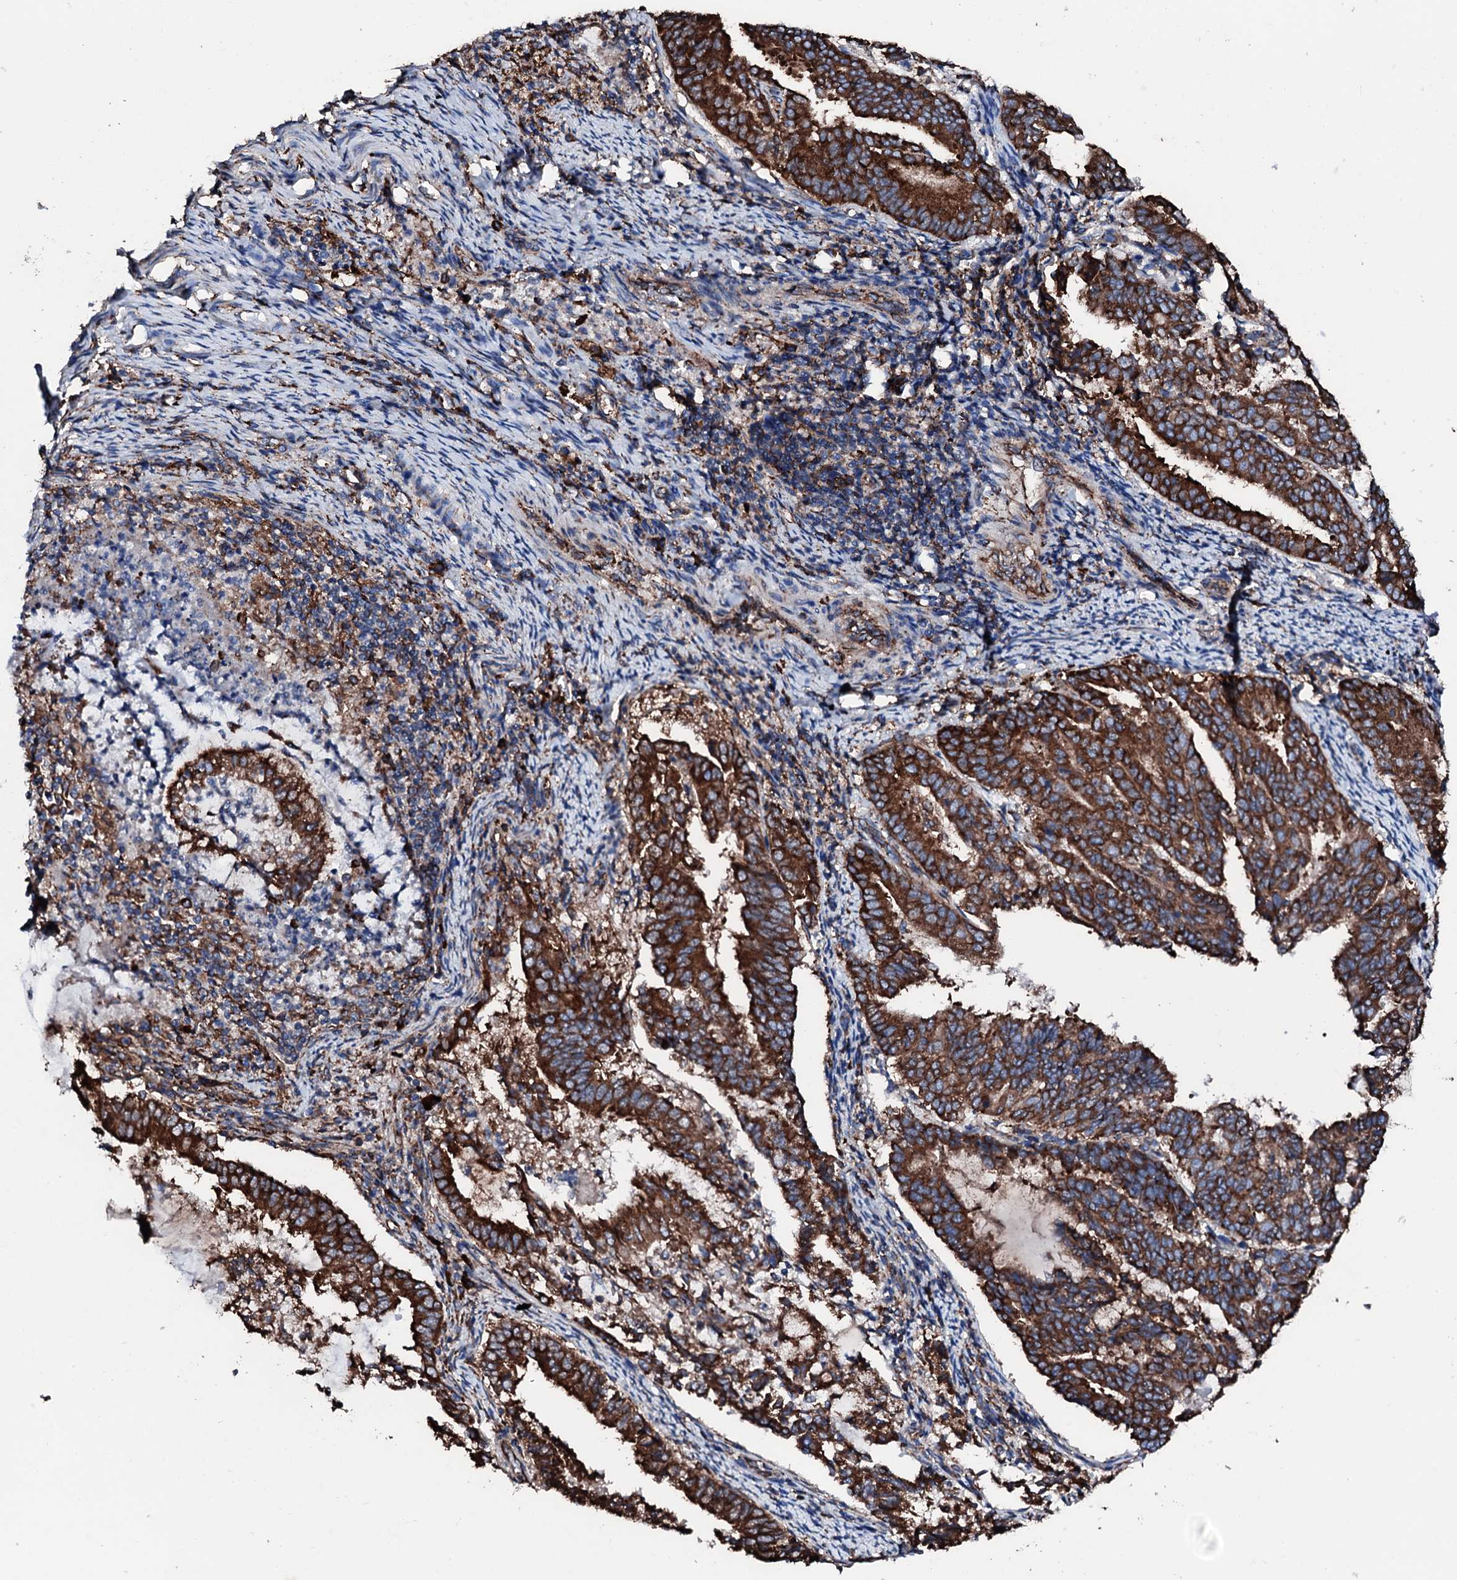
{"staining": {"intensity": "strong", "quantity": ">75%", "location": "cytoplasmic/membranous"}, "tissue": "endometrial cancer", "cell_type": "Tumor cells", "image_type": "cancer", "snomed": [{"axis": "morphology", "description": "Adenocarcinoma, NOS"}, {"axis": "topography", "description": "Endometrium"}], "caption": "A high amount of strong cytoplasmic/membranous expression is present in about >75% of tumor cells in endometrial cancer tissue.", "gene": "AMDHD1", "patient": {"sex": "female", "age": 80}}